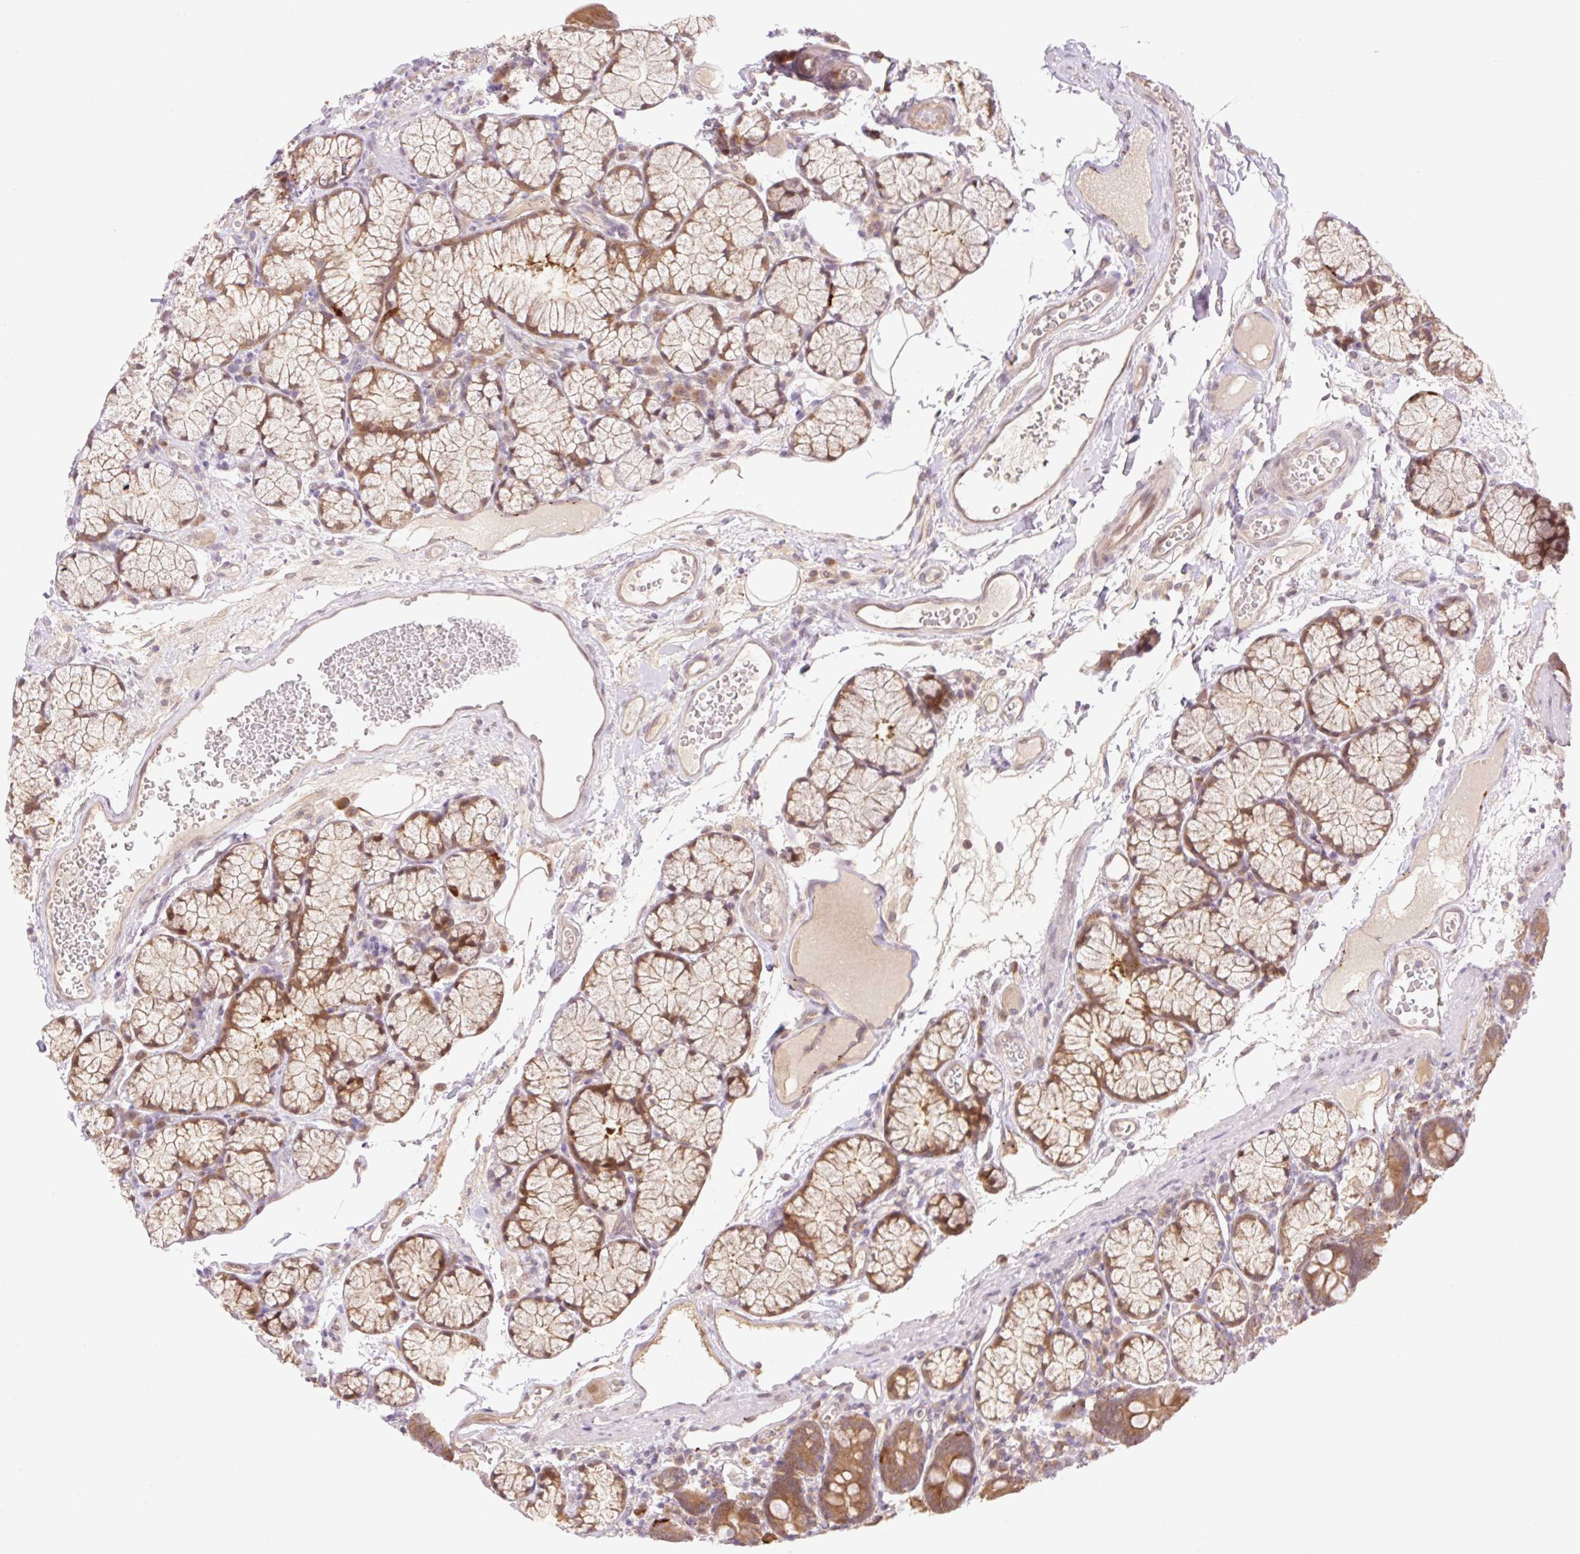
{"staining": {"intensity": "moderate", "quantity": ">75%", "location": "cytoplasmic/membranous,nuclear"}, "tissue": "duodenum", "cell_type": "Glandular cells", "image_type": "normal", "snomed": [{"axis": "morphology", "description": "Normal tissue, NOS"}, {"axis": "topography", "description": "Duodenum"}], "caption": "Approximately >75% of glandular cells in benign duodenum display moderate cytoplasmic/membranous,nuclear protein expression as visualized by brown immunohistochemical staining.", "gene": "VPS25", "patient": {"sex": "female", "age": 67}}